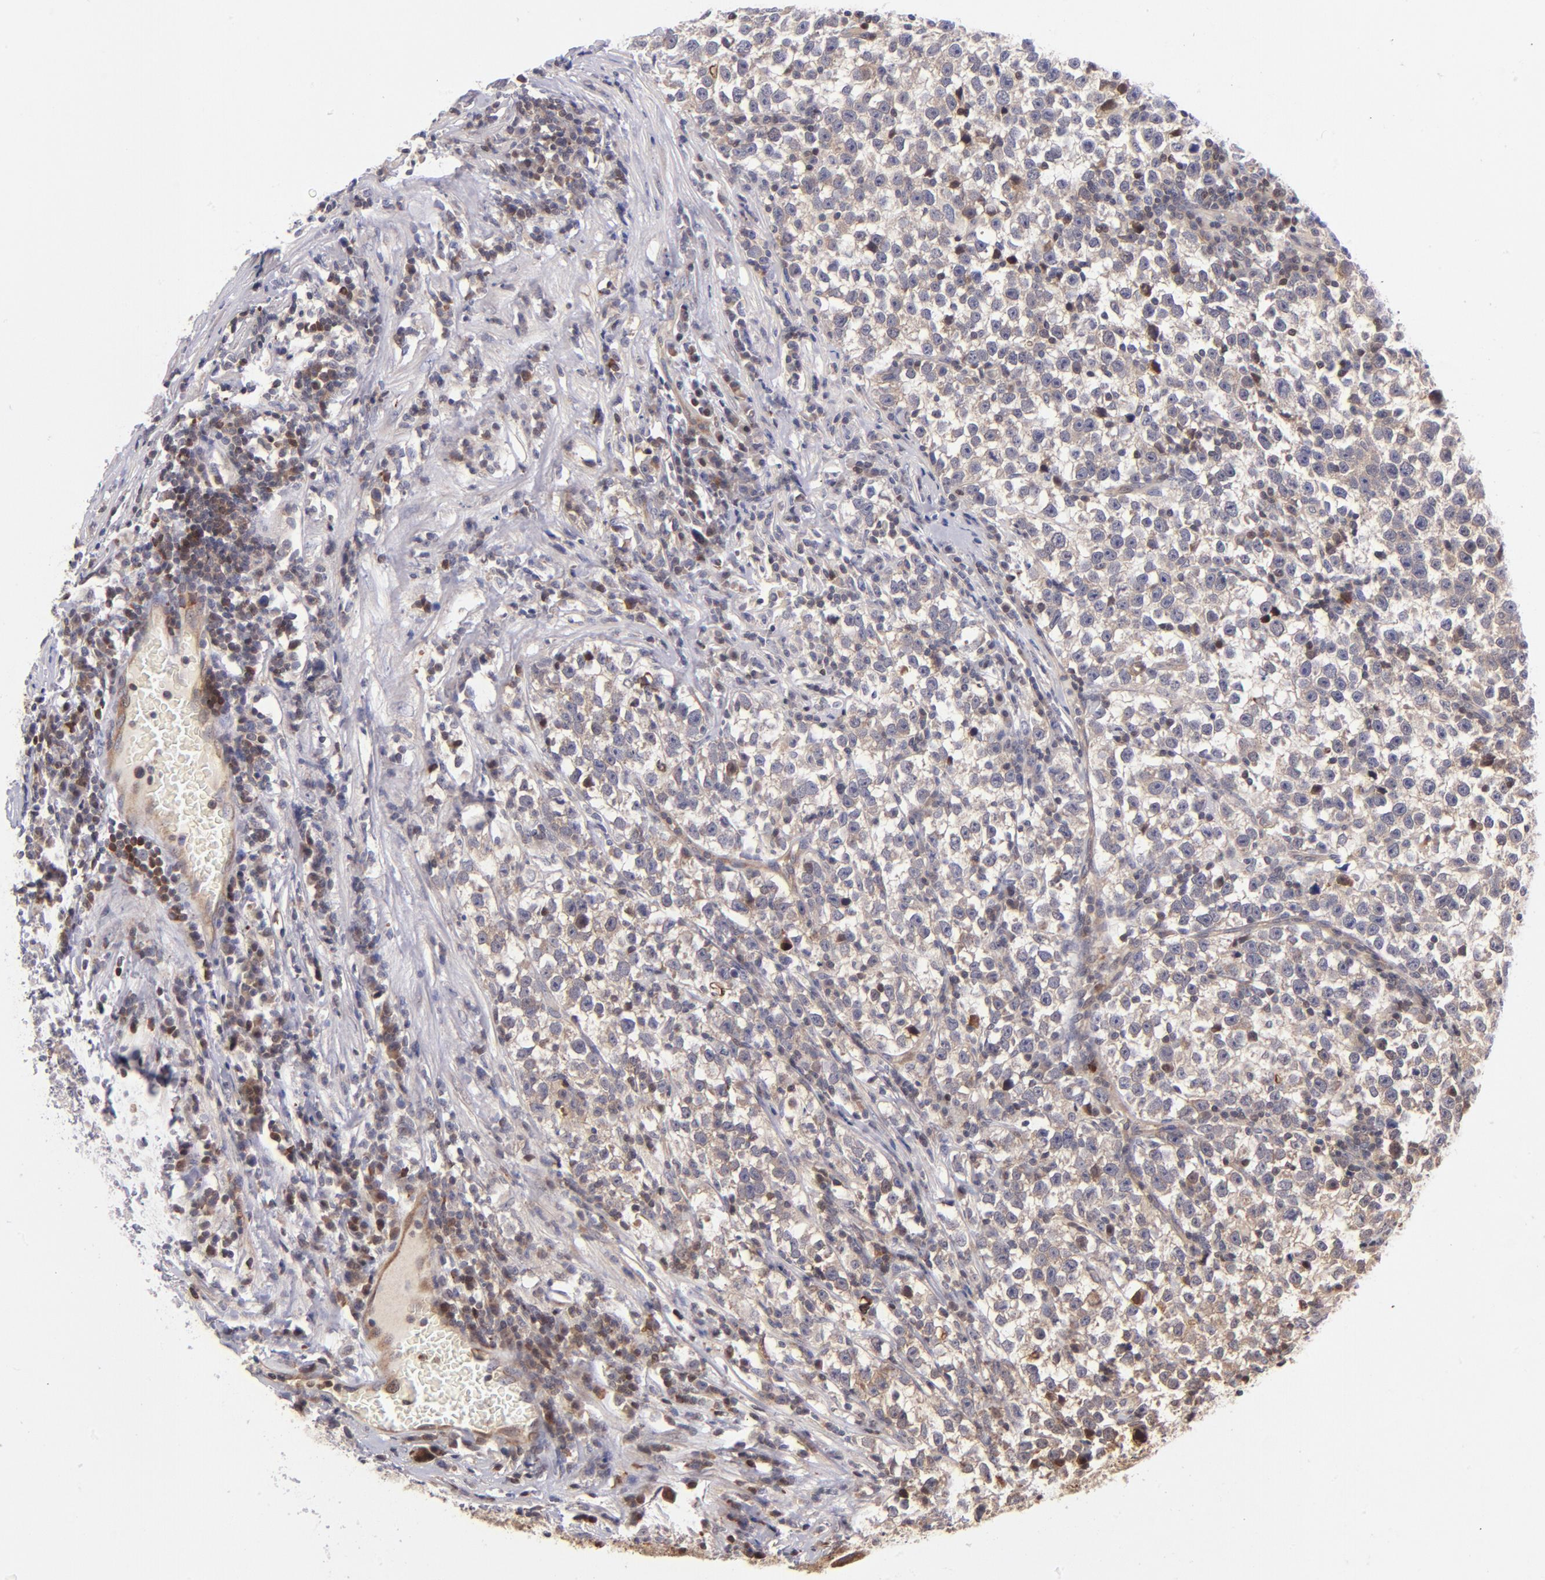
{"staining": {"intensity": "weak", "quantity": ">75%", "location": "cytoplasmic/membranous,nuclear"}, "tissue": "testis cancer", "cell_type": "Tumor cells", "image_type": "cancer", "snomed": [{"axis": "morphology", "description": "Seminoma, NOS"}, {"axis": "topography", "description": "Testis"}], "caption": "Brown immunohistochemical staining in human testis cancer shows weak cytoplasmic/membranous and nuclear staining in approximately >75% of tumor cells. The staining is performed using DAB (3,3'-diaminobenzidine) brown chromogen to label protein expression. The nuclei are counter-stained blue using hematoxylin.", "gene": "YWHAB", "patient": {"sex": "male", "age": 43}}